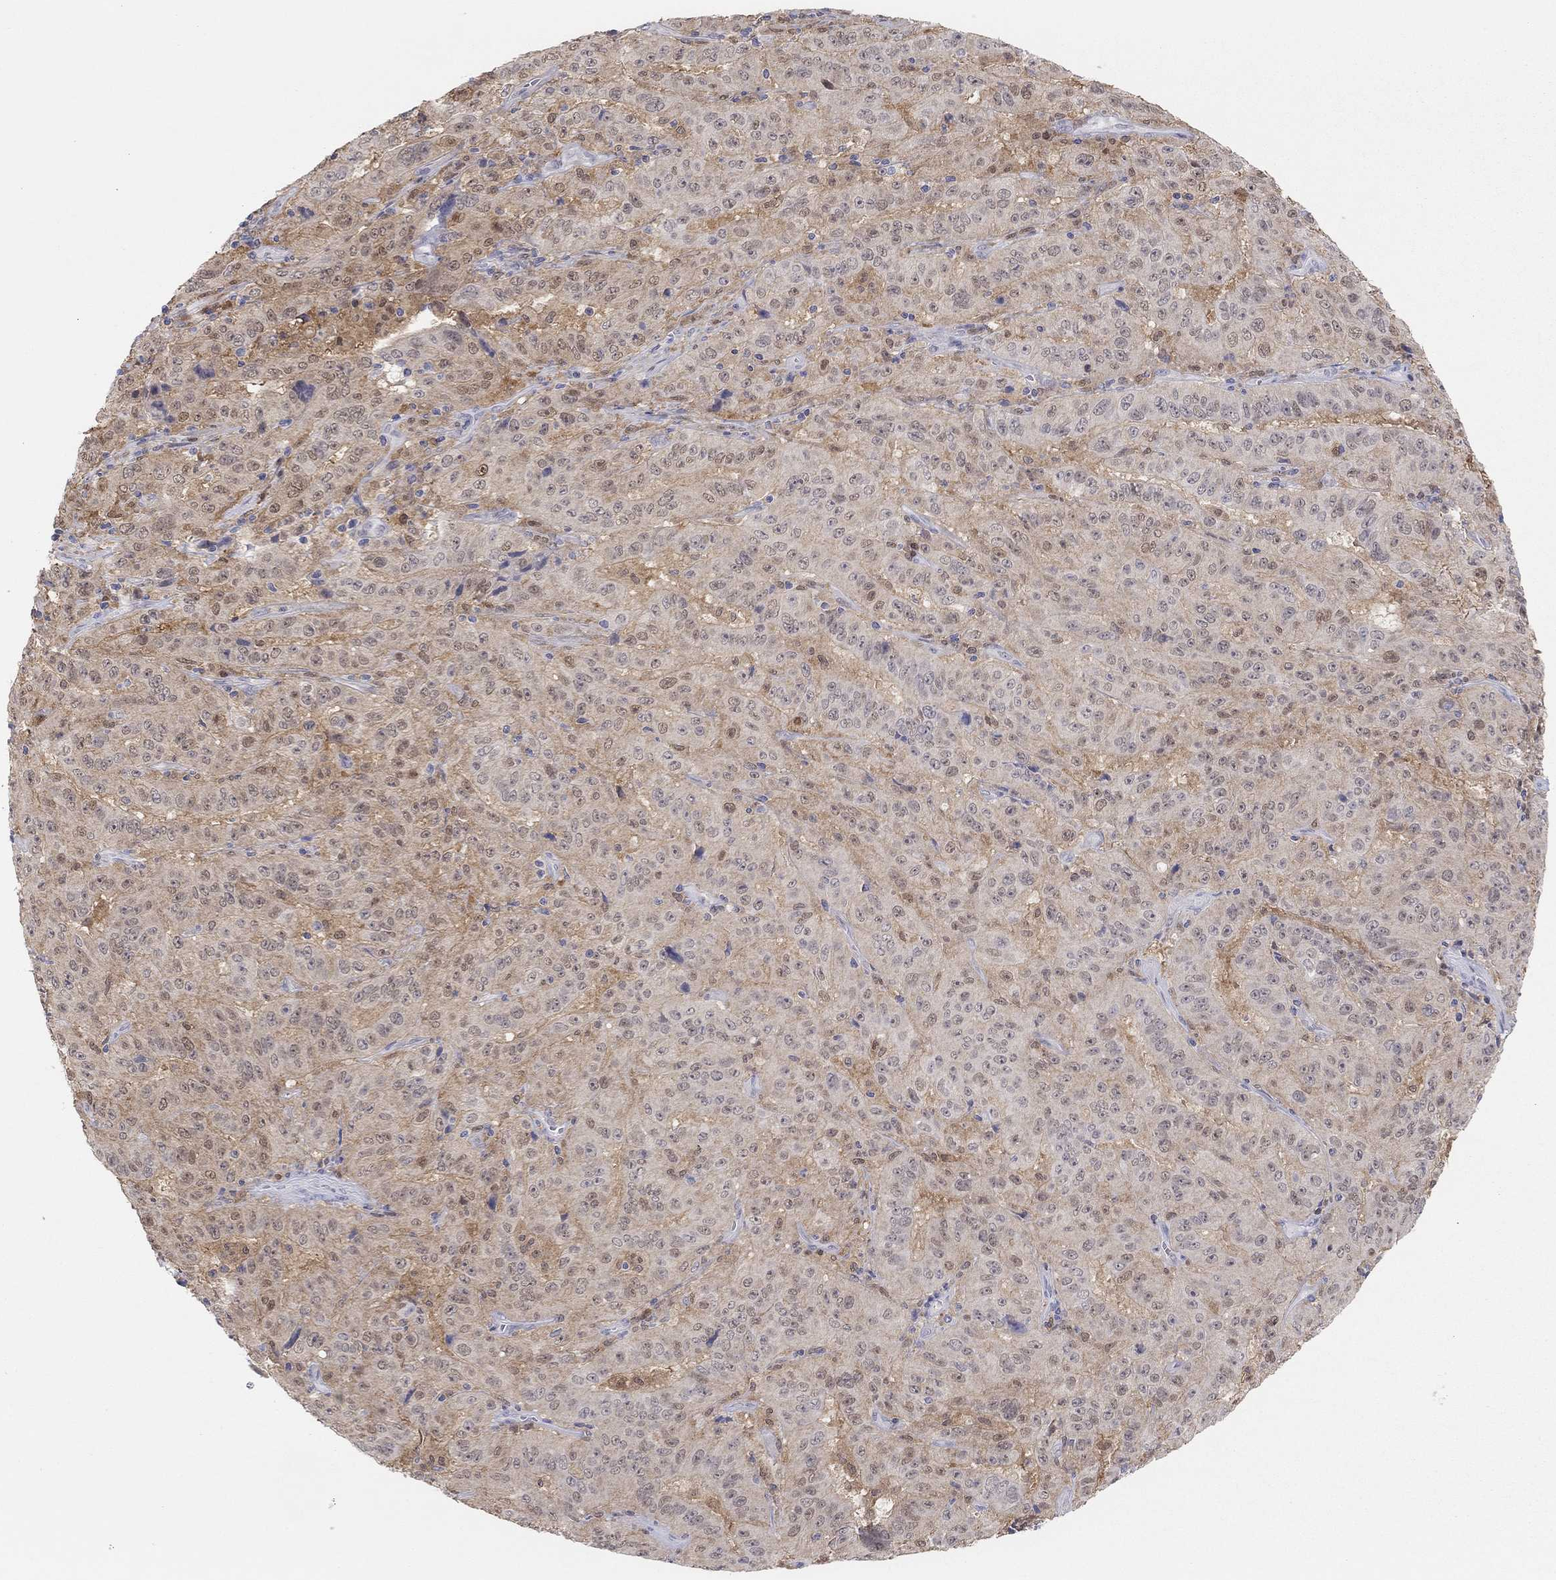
{"staining": {"intensity": "weak", "quantity": "25%-75%", "location": "cytoplasmic/membranous"}, "tissue": "pancreatic cancer", "cell_type": "Tumor cells", "image_type": "cancer", "snomed": [{"axis": "morphology", "description": "Adenocarcinoma, NOS"}, {"axis": "topography", "description": "Pancreas"}], "caption": "Adenocarcinoma (pancreatic) was stained to show a protein in brown. There is low levels of weak cytoplasmic/membranous staining in approximately 25%-75% of tumor cells.", "gene": "PDXK", "patient": {"sex": "male", "age": 63}}